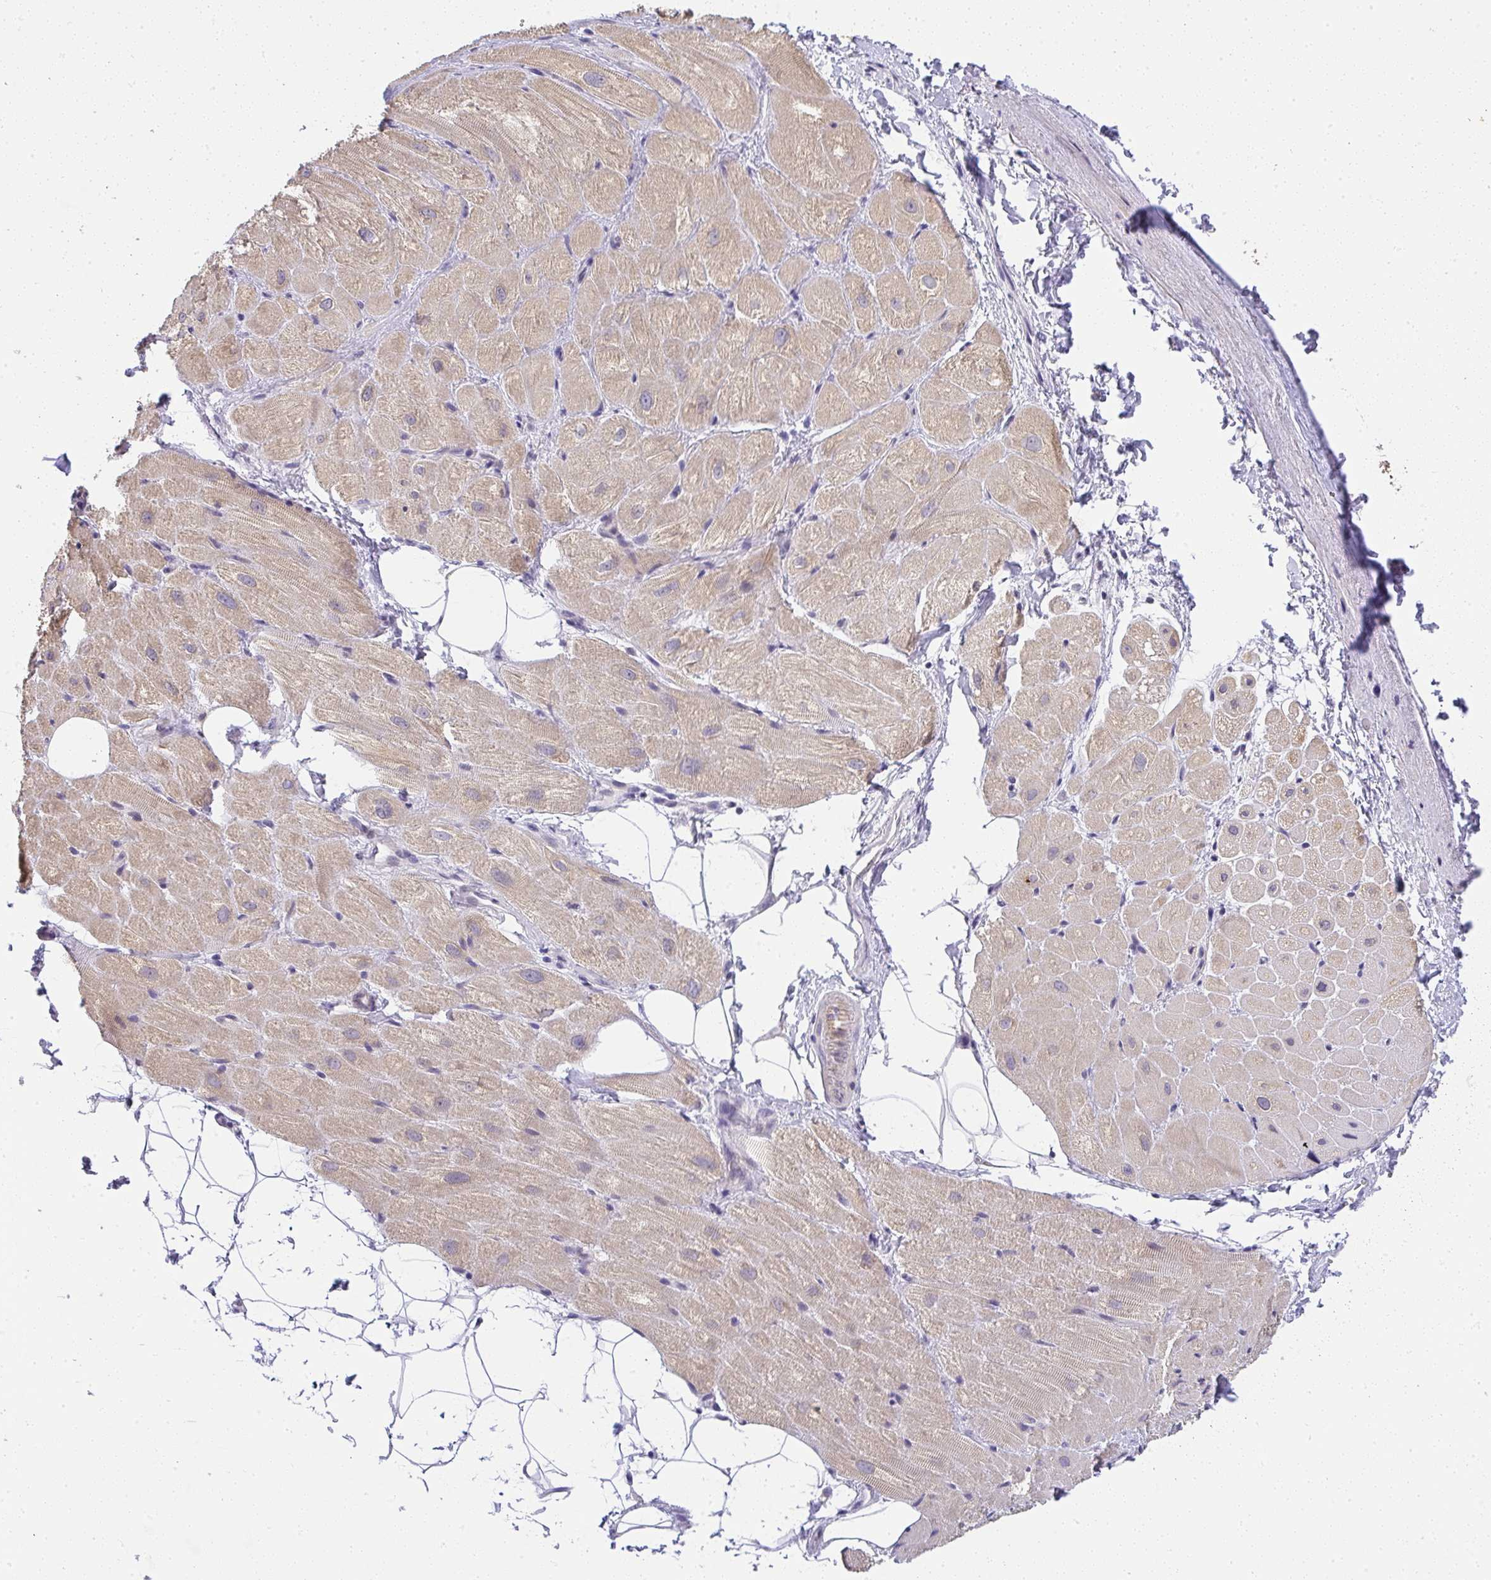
{"staining": {"intensity": "weak", "quantity": "25%-75%", "location": "cytoplasmic/membranous"}, "tissue": "heart muscle", "cell_type": "Cardiomyocytes", "image_type": "normal", "snomed": [{"axis": "morphology", "description": "Normal tissue, NOS"}, {"axis": "topography", "description": "Heart"}], "caption": "Immunohistochemistry micrograph of normal heart muscle: heart muscle stained using immunohistochemistry (IHC) reveals low levels of weak protein expression localized specifically in the cytoplasmic/membranous of cardiomyocytes, appearing as a cytoplasmic/membranous brown color.", "gene": "CACNA1S", "patient": {"sex": "male", "age": 62}}